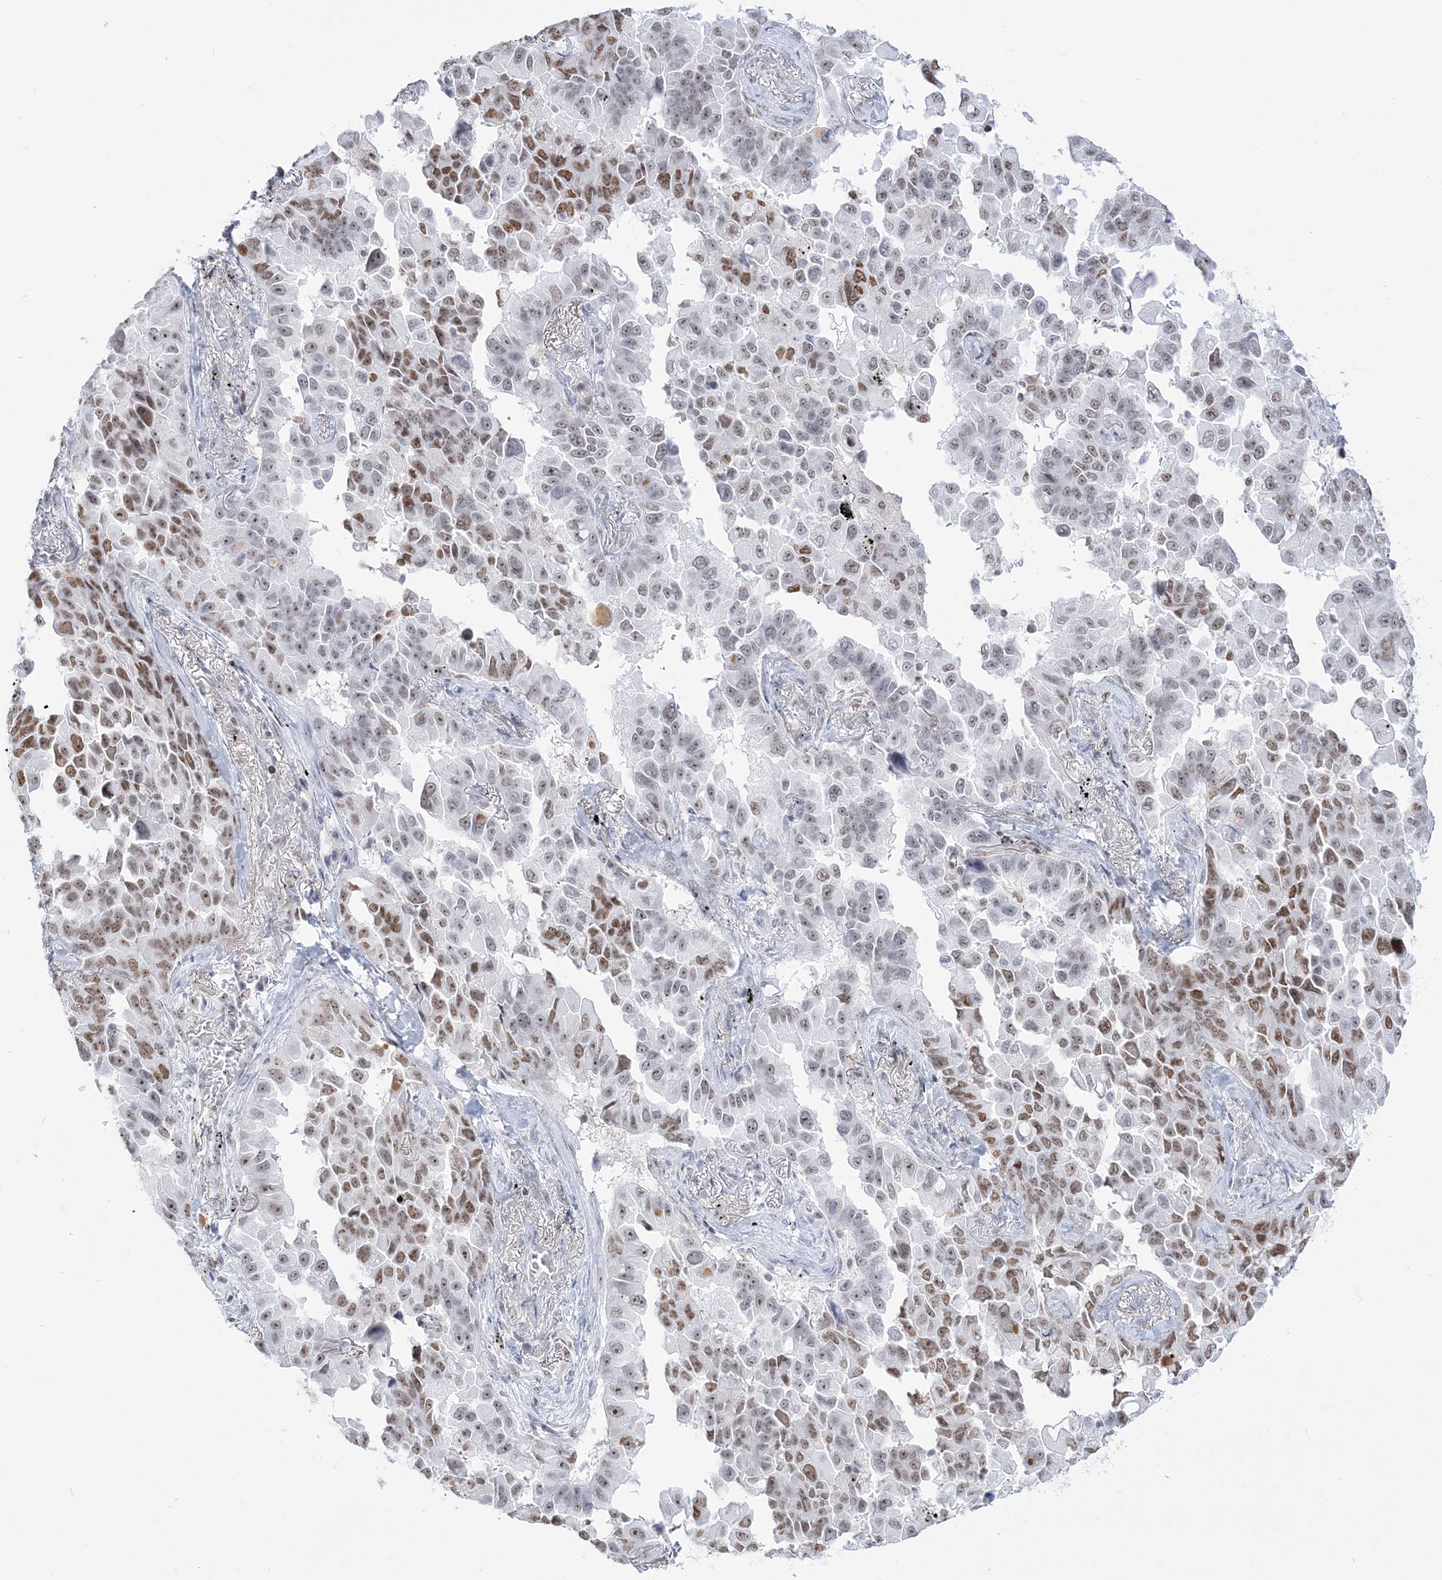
{"staining": {"intensity": "moderate", "quantity": ">75%", "location": "nuclear"}, "tissue": "lung cancer", "cell_type": "Tumor cells", "image_type": "cancer", "snomed": [{"axis": "morphology", "description": "Adenocarcinoma, NOS"}, {"axis": "topography", "description": "Lung"}], "caption": "Immunohistochemical staining of lung cancer (adenocarcinoma) demonstrates moderate nuclear protein staining in approximately >75% of tumor cells.", "gene": "DDX21", "patient": {"sex": "female", "age": 67}}